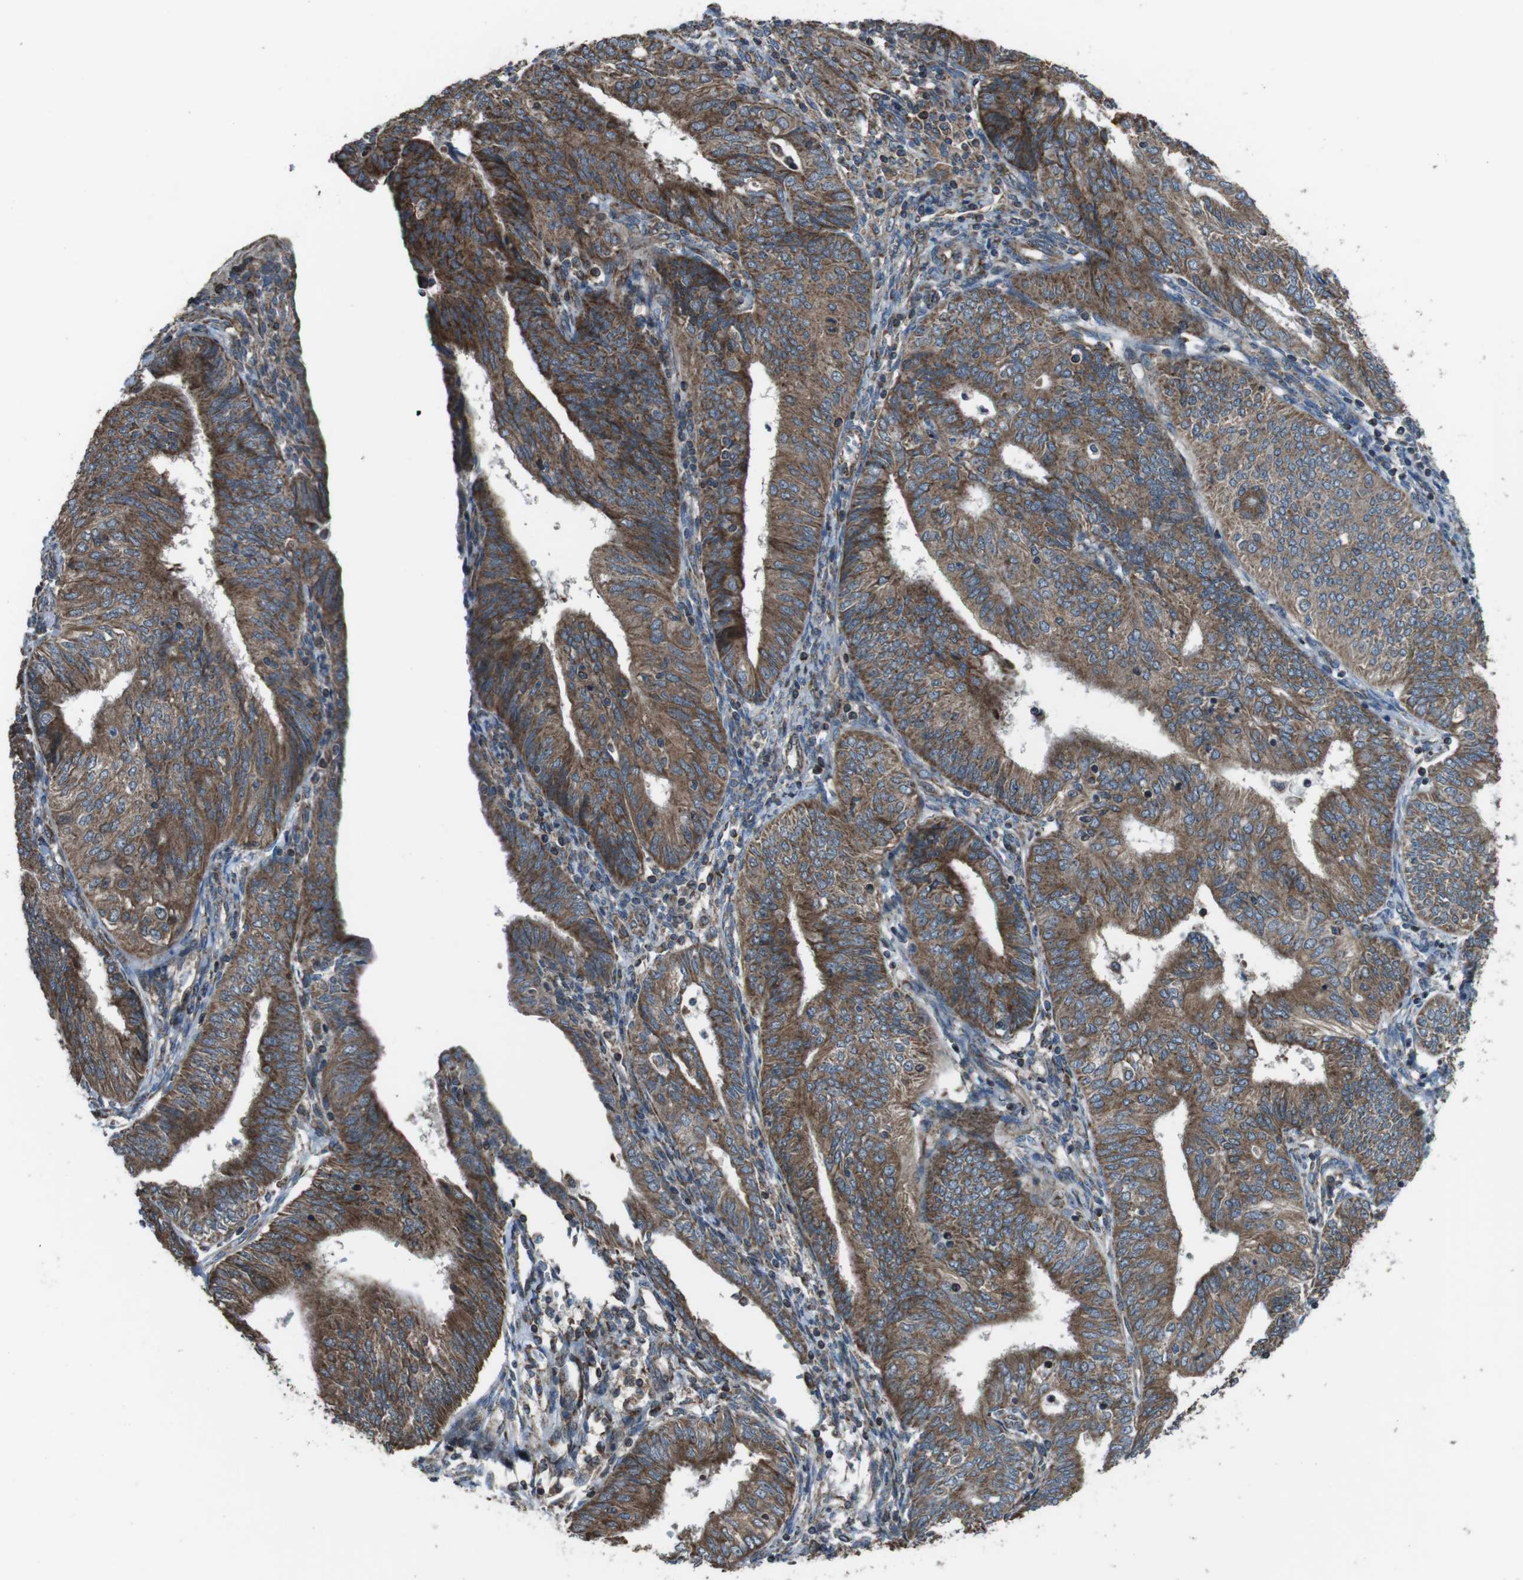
{"staining": {"intensity": "moderate", "quantity": ">75%", "location": "cytoplasmic/membranous"}, "tissue": "endometrial cancer", "cell_type": "Tumor cells", "image_type": "cancer", "snomed": [{"axis": "morphology", "description": "Adenocarcinoma, NOS"}, {"axis": "topography", "description": "Endometrium"}], "caption": "Human endometrial cancer stained with a brown dye shows moderate cytoplasmic/membranous positive staining in about >75% of tumor cells.", "gene": "GIMAP8", "patient": {"sex": "female", "age": 58}}